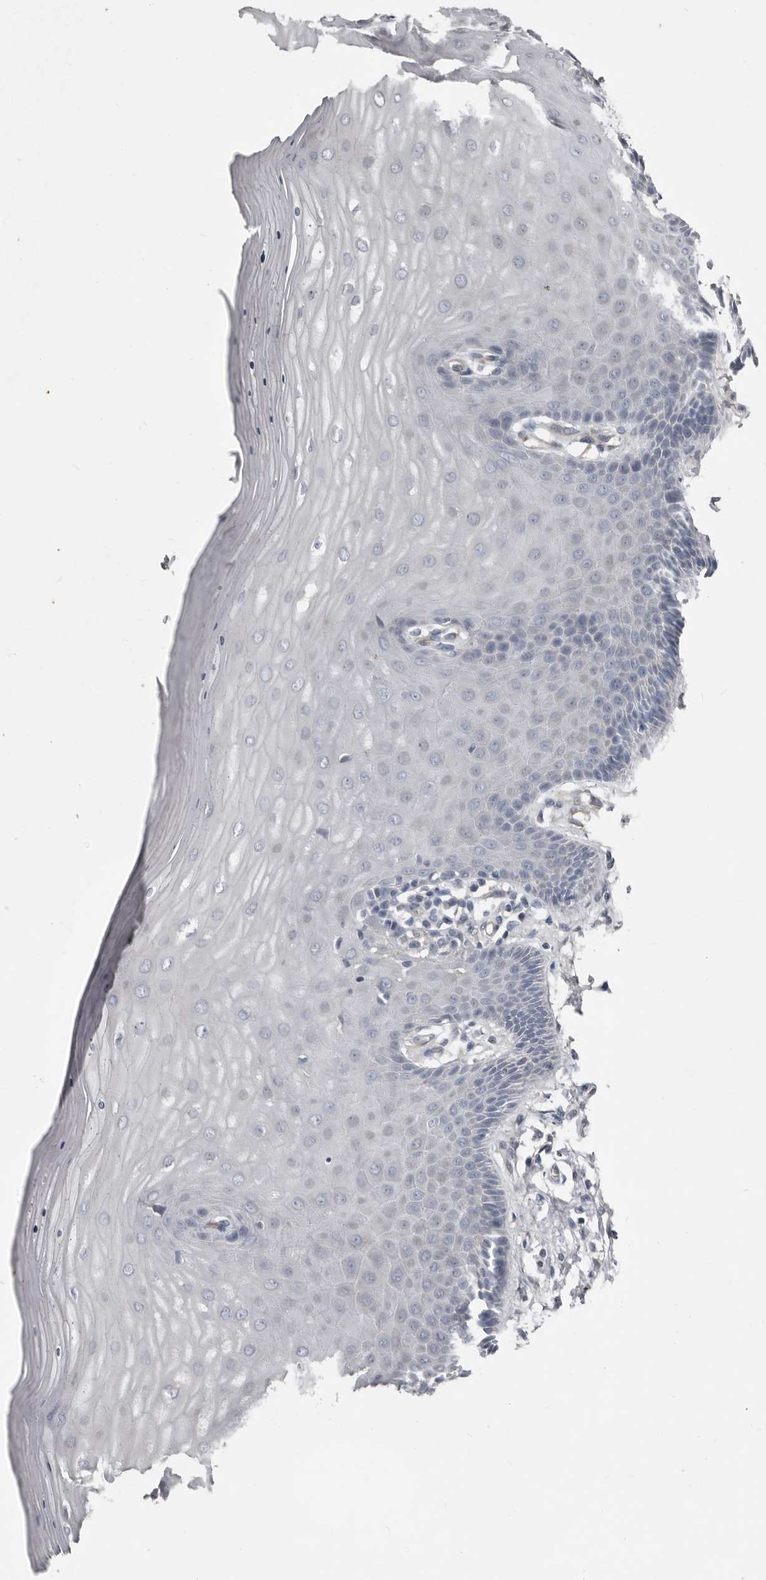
{"staining": {"intensity": "negative", "quantity": "none", "location": "none"}, "tissue": "cervix", "cell_type": "Glandular cells", "image_type": "normal", "snomed": [{"axis": "morphology", "description": "Normal tissue, NOS"}, {"axis": "topography", "description": "Cervix"}], "caption": "IHC micrograph of unremarkable cervix: cervix stained with DAB demonstrates no significant protein staining in glandular cells.", "gene": "ZNF114", "patient": {"sex": "female", "age": 55}}